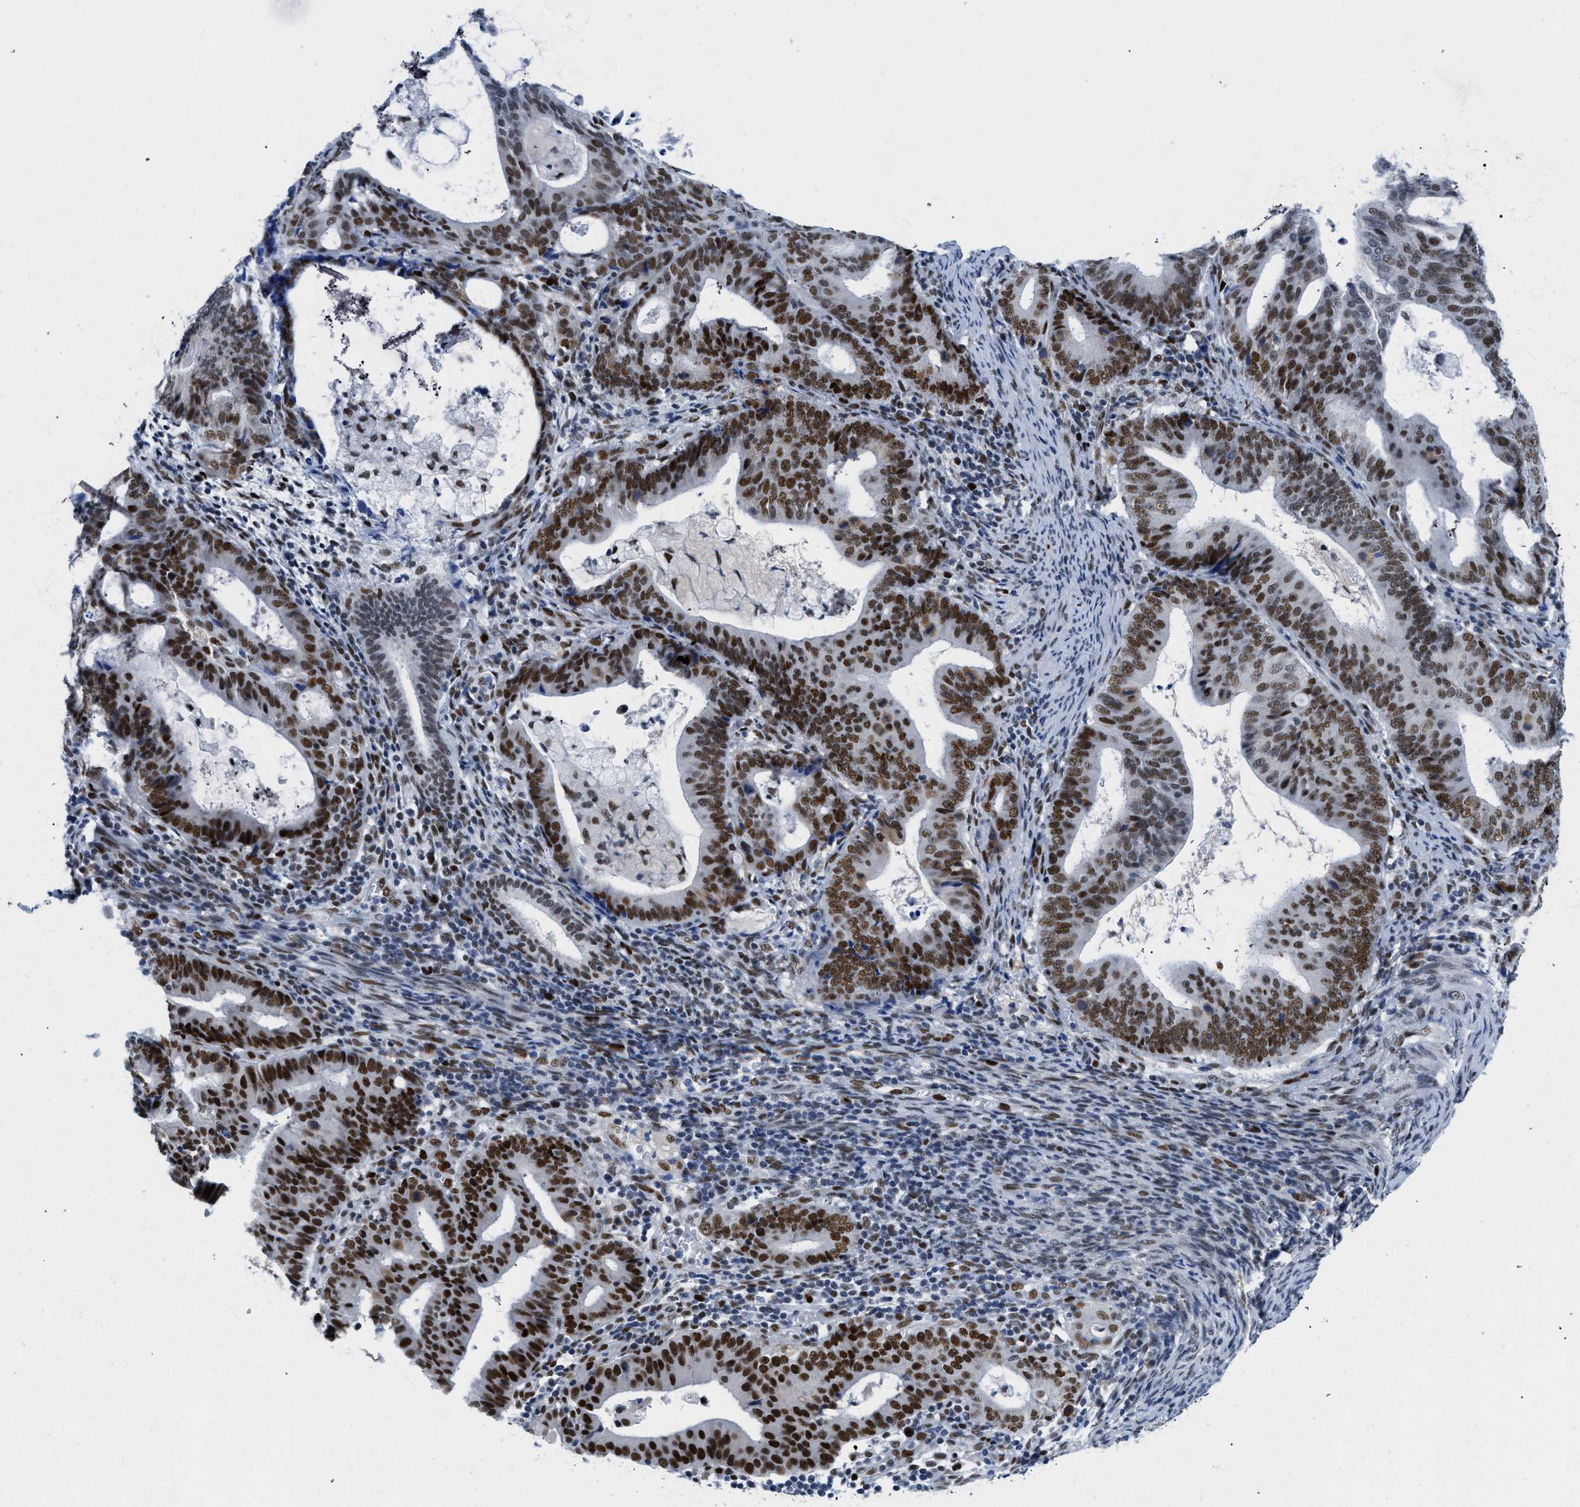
{"staining": {"intensity": "strong", "quantity": ">75%", "location": "nuclear"}, "tissue": "endometrial cancer", "cell_type": "Tumor cells", "image_type": "cancer", "snomed": [{"axis": "morphology", "description": "Adenocarcinoma, NOS"}, {"axis": "topography", "description": "Uterus"}], "caption": "Tumor cells display strong nuclear positivity in about >75% of cells in endometrial cancer (adenocarcinoma). (DAB (3,3'-diaminobenzidine) IHC with brightfield microscopy, high magnification).", "gene": "SMARCAD1", "patient": {"sex": "female", "age": 83}}